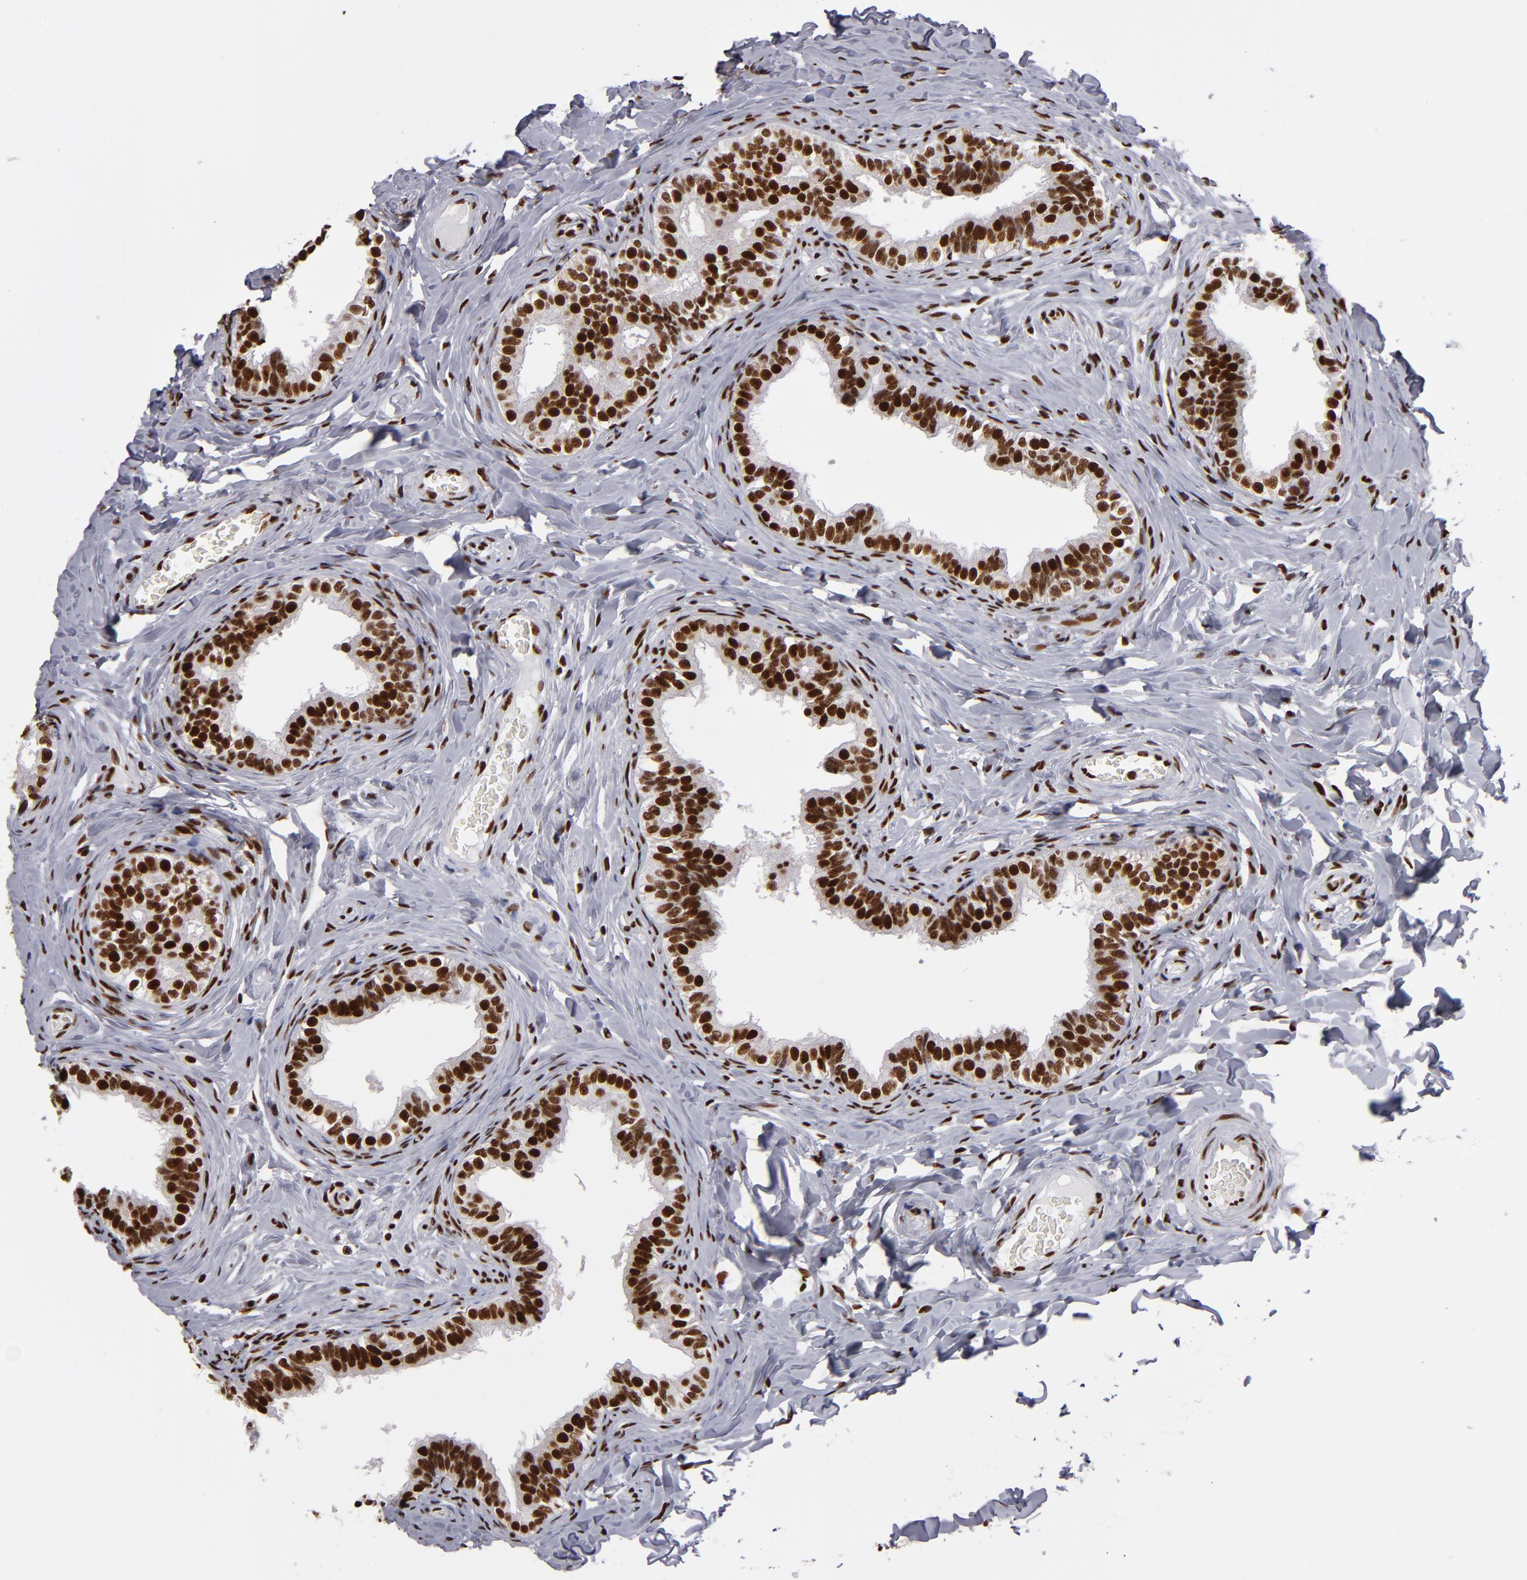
{"staining": {"intensity": "strong", "quantity": ">75%", "location": "nuclear"}, "tissue": "epididymis", "cell_type": "Glandular cells", "image_type": "normal", "snomed": [{"axis": "morphology", "description": "Normal tissue, NOS"}, {"axis": "topography", "description": "Soft tissue"}, {"axis": "topography", "description": "Epididymis"}], "caption": "Immunohistochemical staining of normal human epididymis demonstrates strong nuclear protein expression in approximately >75% of glandular cells.", "gene": "MRE11", "patient": {"sex": "male", "age": 26}}